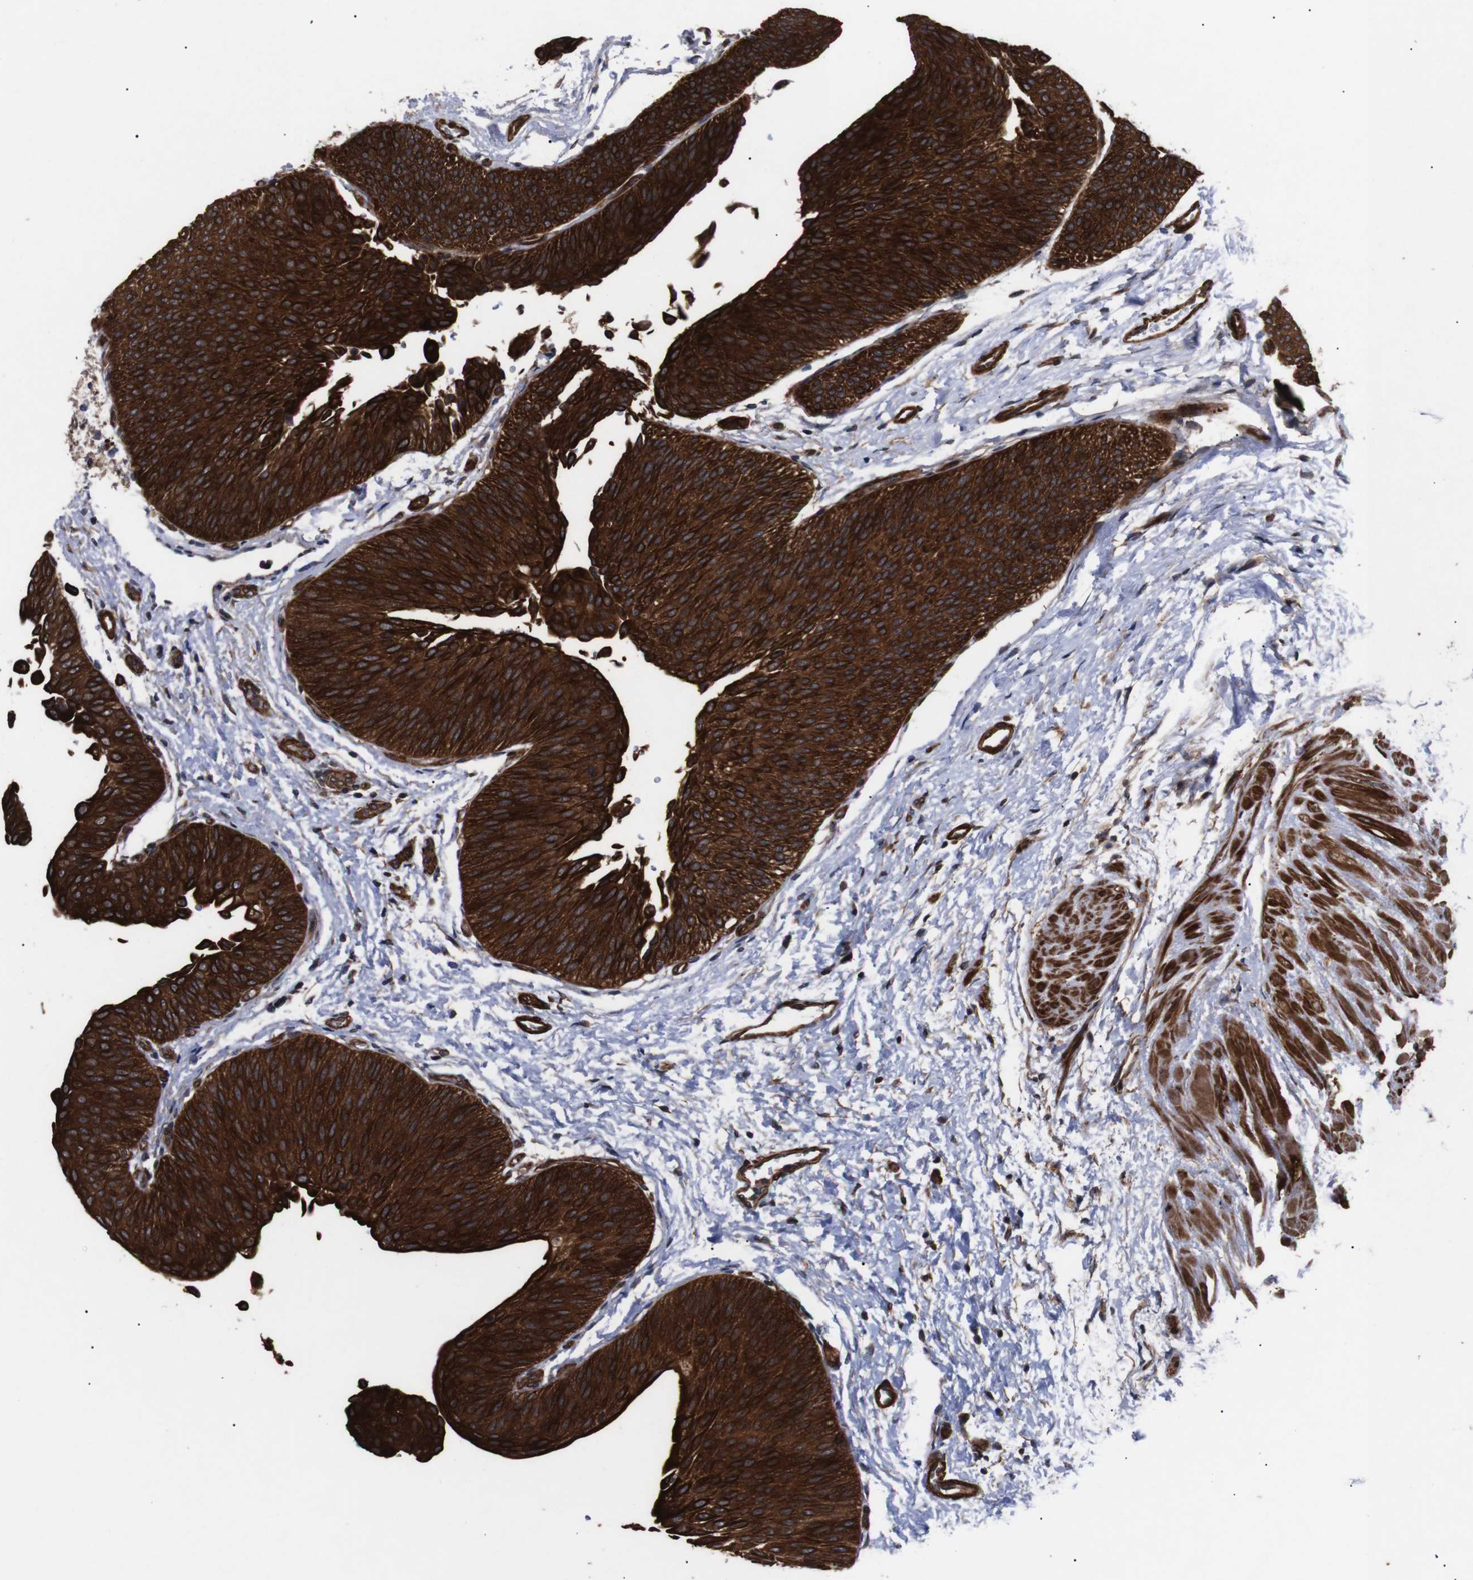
{"staining": {"intensity": "strong", "quantity": ">75%", "location": "cytoplasmic/membranous"}, "tissue": "urothelial cancer", "cell_type": "Tumor cells", "image_type": "cancer", "snomed": [{"axis": "morphology", "description": "Urothelial carcinoma, Low grade"}, {"axis": "topography", "description": "Urinary bladder"}], "caption": "This photomicrograph demonstrates immunohistochemistry staining of urothelial carcinoma (low-grade), with high strong cytoplasmic/membranous expression in approximately >75% of tumor cells.", "gene": "PAWR", "patient": {"sex": "female", "age": 60}}